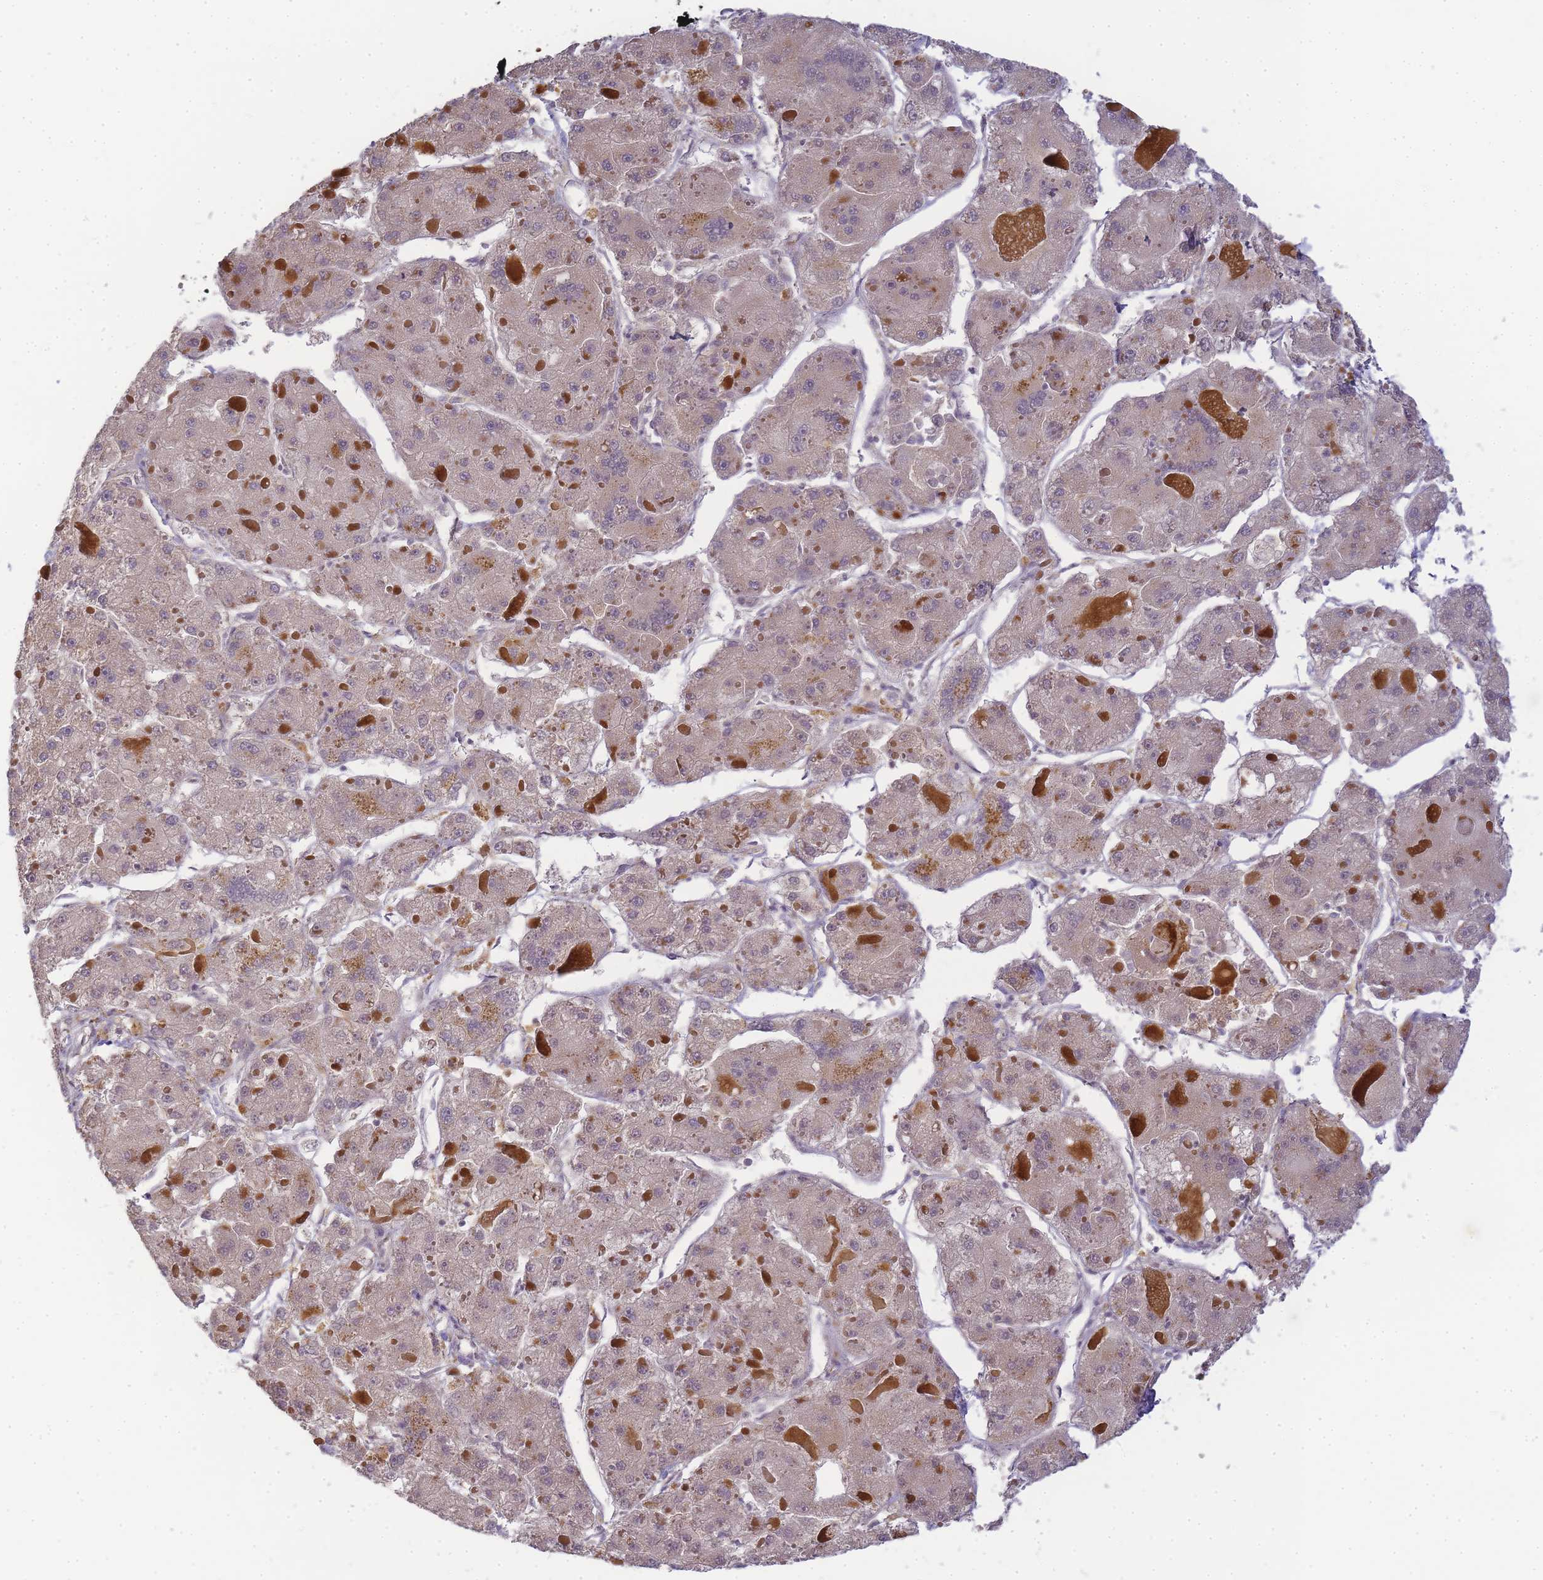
{"staining": {"intensity": "negative", "quantity": "none", "location": "none"}, "tissue": "liver cancer", "cell_type": "Tumor cells", "image_type": "cancer", "snomed": [{"axis": "morphology", "description": "Carcinoma, Hepatocellular, NOS"}, {"axis": "topography", "description": "Liver"}], "caption": "The immunohistochemistry (IHC) image has no significant staining in tumor cells of liver cancer (hepatocellular carcinoma) tissue.", "gene": "RRAD", "patient": {"sex": "female", "age": 73}}